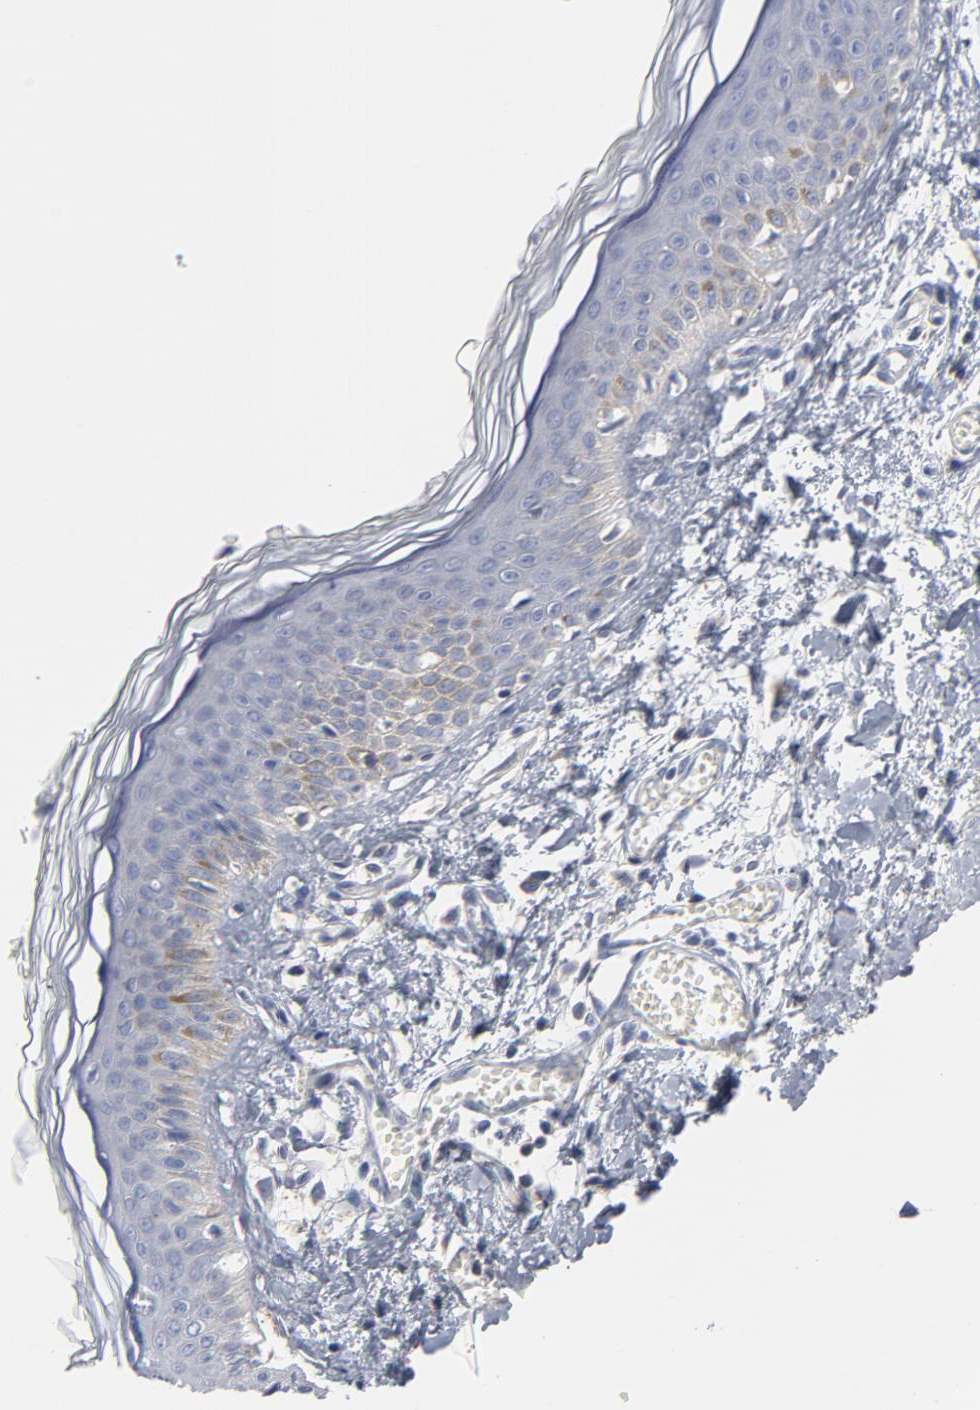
{"staining": {"intensity": "negative", "quantity": "none", "location": "none"}, "tissue": "skin", "cell_type": "Fibroblasts", "image_type": "normal", "snomed": [{"axis": "morphology", "description": "Normal tissue, NOS"}, {"axis": "morphology", "description": "Sarcoma, NOS"}, {"axis": "topography", "description": "Skin"}, {"axis": "topography", "description": "Soft tissue"}], "caption": "High power microscopy micrograph of an IHC photomicrograph of normal skin, revealing no significant positivity in fibroblasts. (DAB (3,3'-diaminobenzidine) IHC visualized using brightfield microscopy, high magnification).", "gene": "OXA1L", "patient": {"sex": "female", "age": 51}}